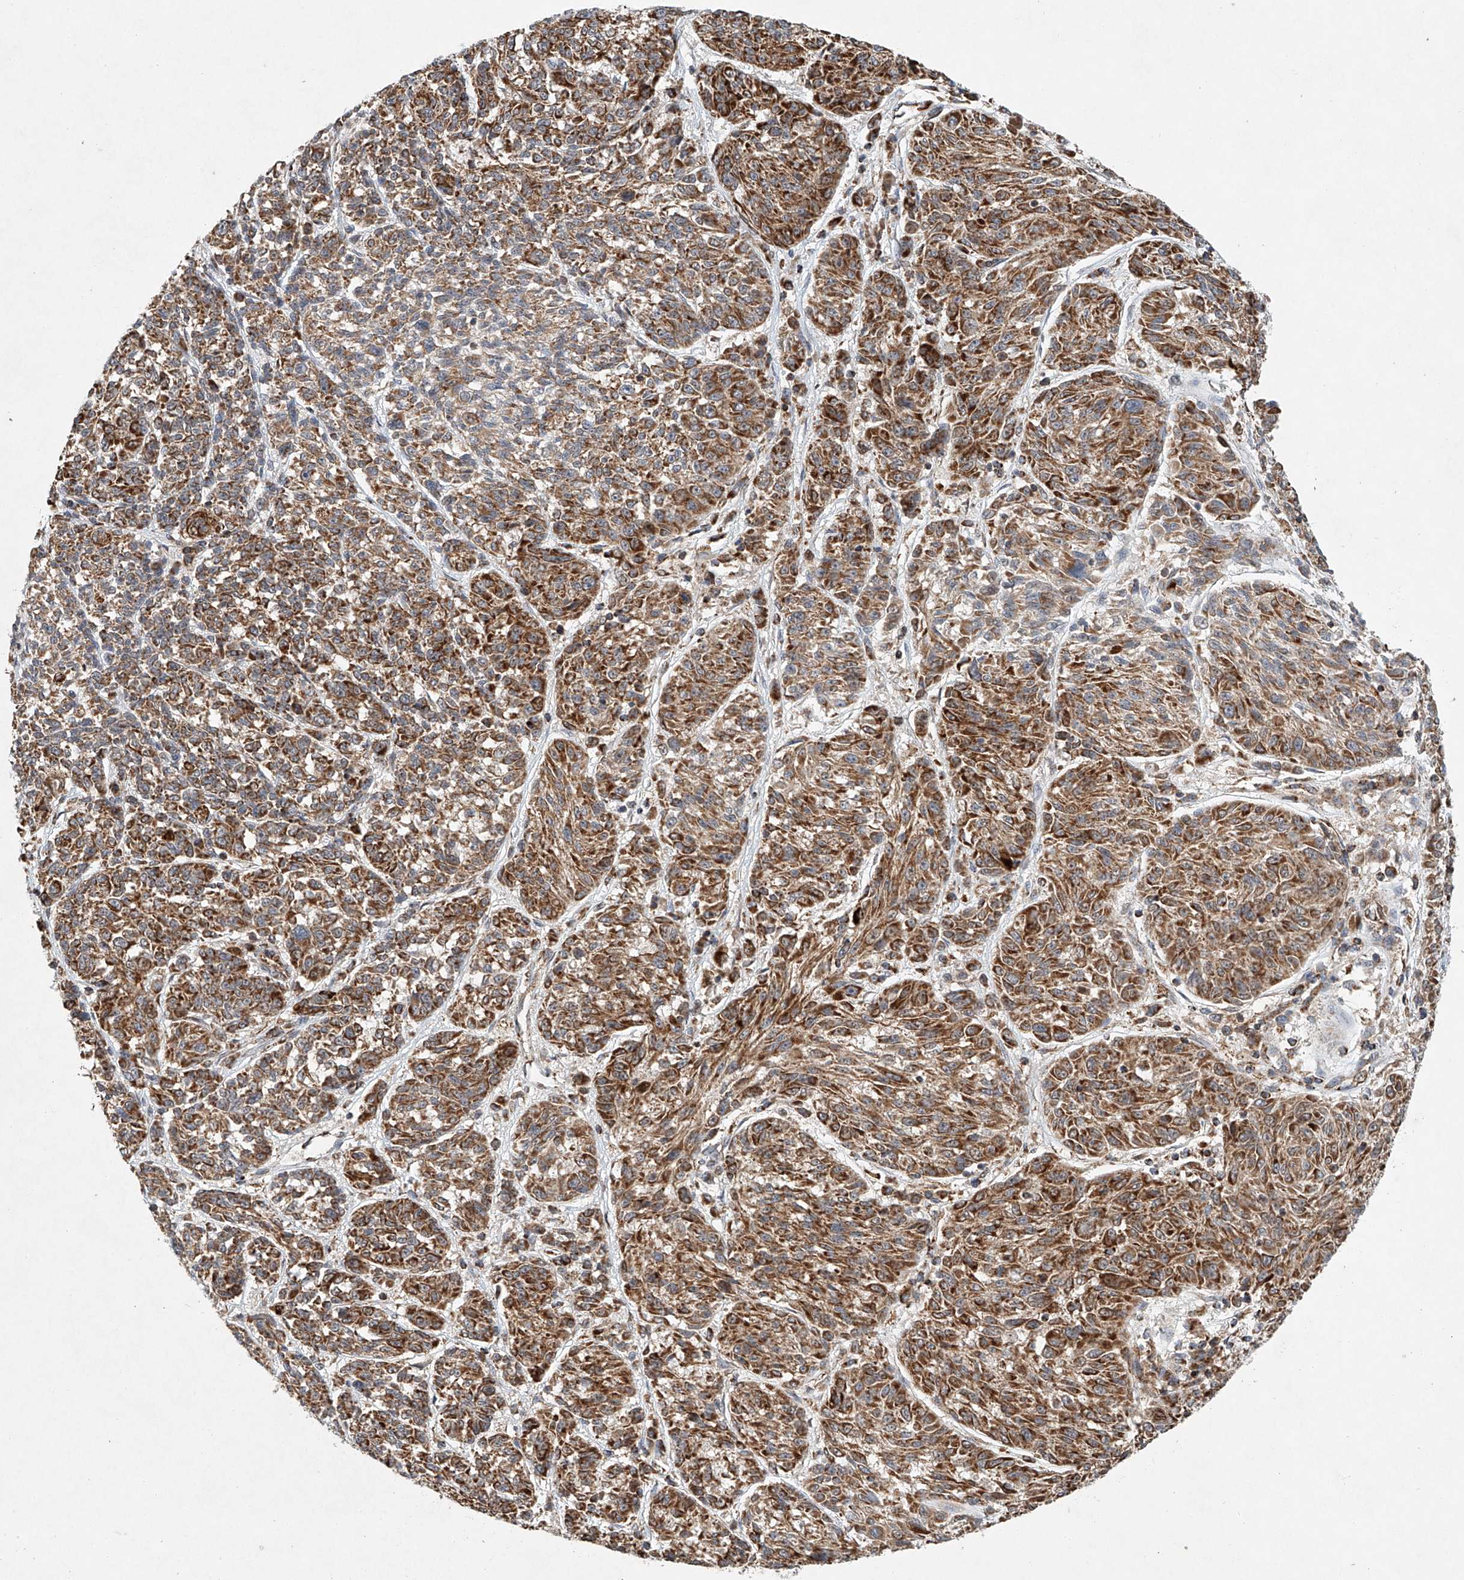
{"staining": {"intensity": "moderate", "quantity": ">75%", "location": "cytoplasmic/membranous"}, "tissue": "melanoma", "cell_type": "Tumor cells", "image_type": "cancer", "snomed": [{"axis": "morphology", "description": "Malignant melanoma, NOS"}, {"axis": "topography", "description": "Skin"}], "caption": "The image shows staining of melanoma, revealing moderate cytoplasmic/membranous protein expression (brown color) within tumor cells. Ihc stains the protein in brown and the nuclei are stained blue.", "gene": "DCAF11", "patient": {"sex": "male", "age": 53}}